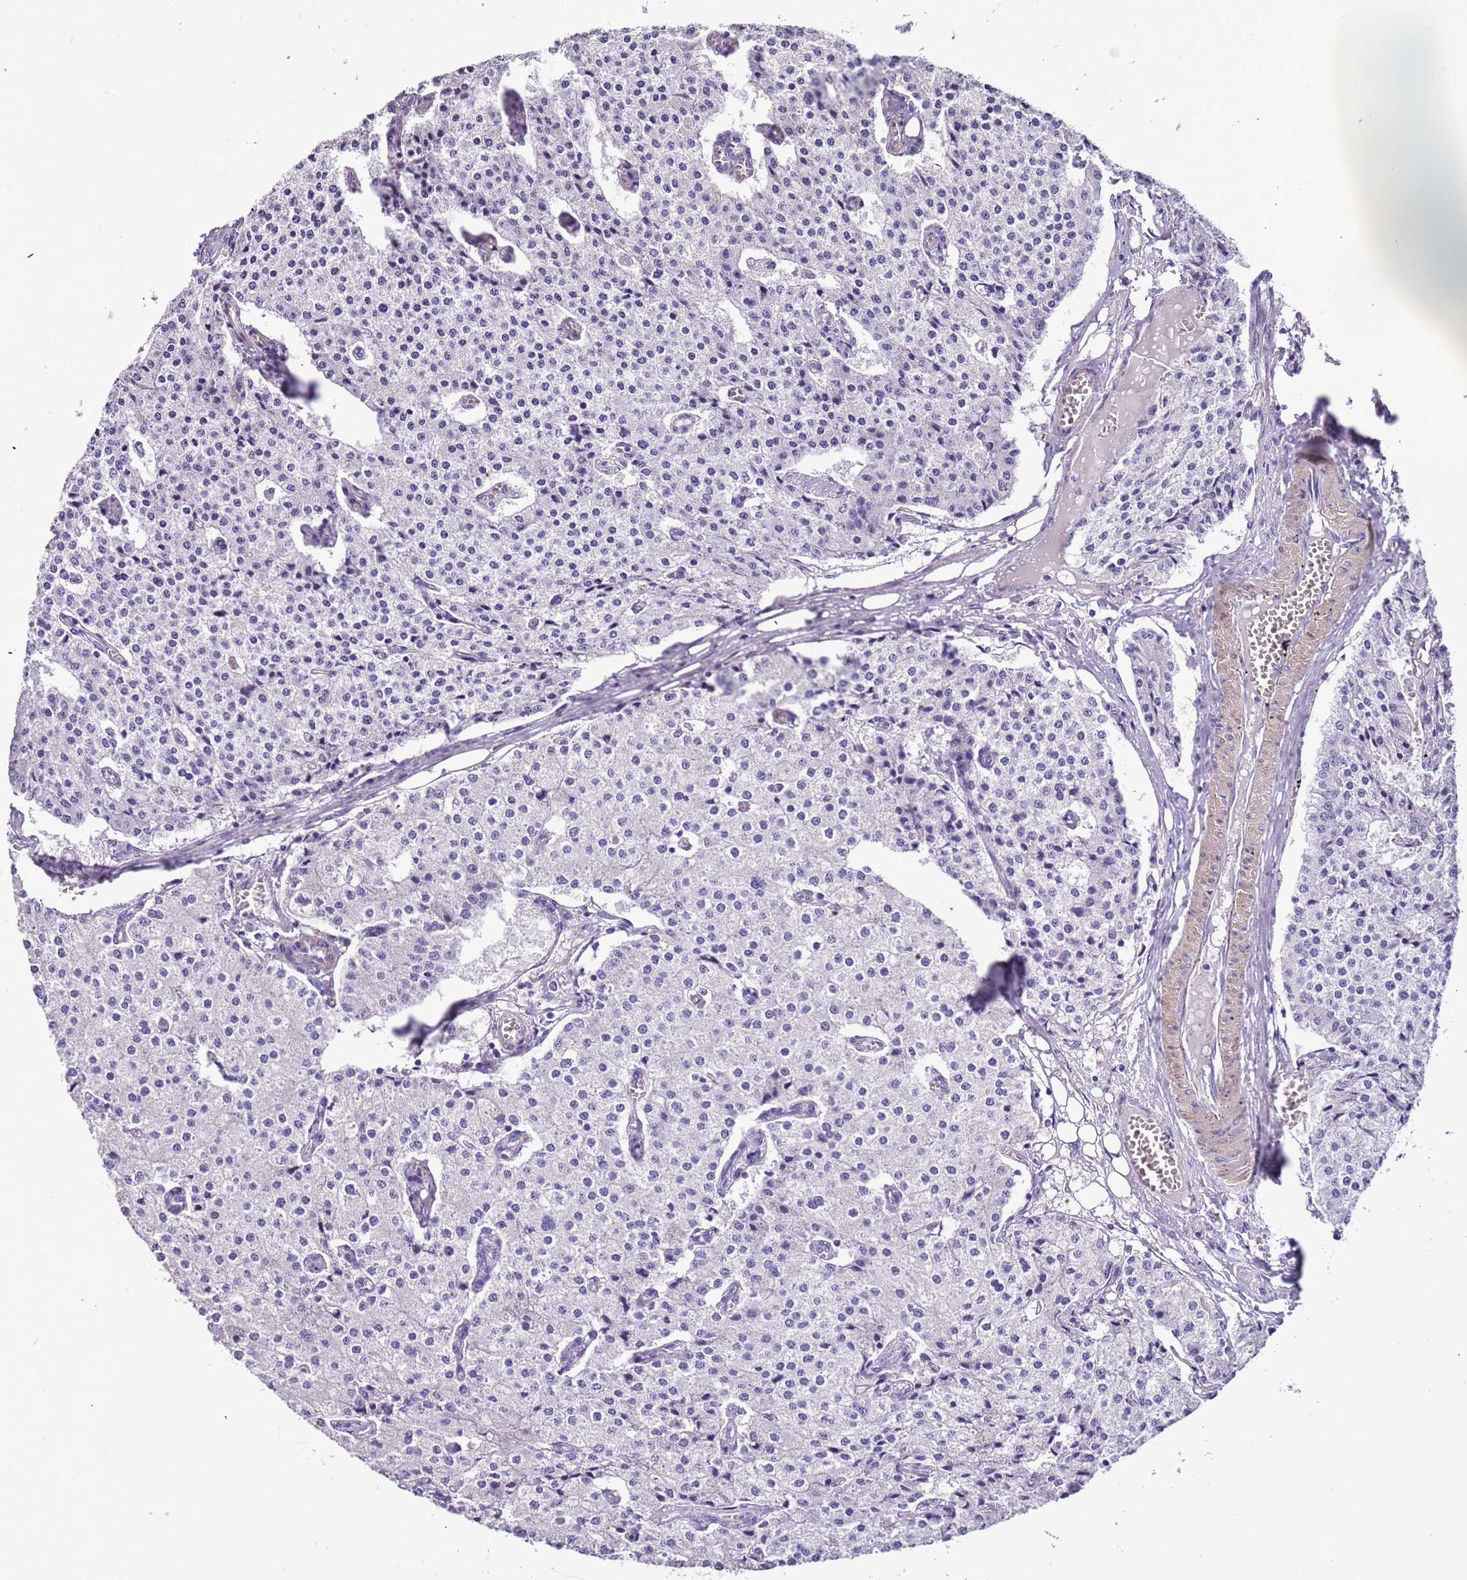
{"staining": {"intensity": "negative", "quantity": "none", "location": "none"}, "tissue": "carcinoid", "cell_type": "Tumor cells", "image_type": "cancer", "snomed": [{"axis": "morphology", "description": "Carcinoid, malignant, NOS"}, {"axis": "topography", "description": "Colon"}], "caption": "The IHC histopathology image has no significant positivity in tumor cells of carcinoid tissue. Nuclei are stained in blue.", "gene": "PCGF2", "patient": {"sex": "female", "age": 52}}